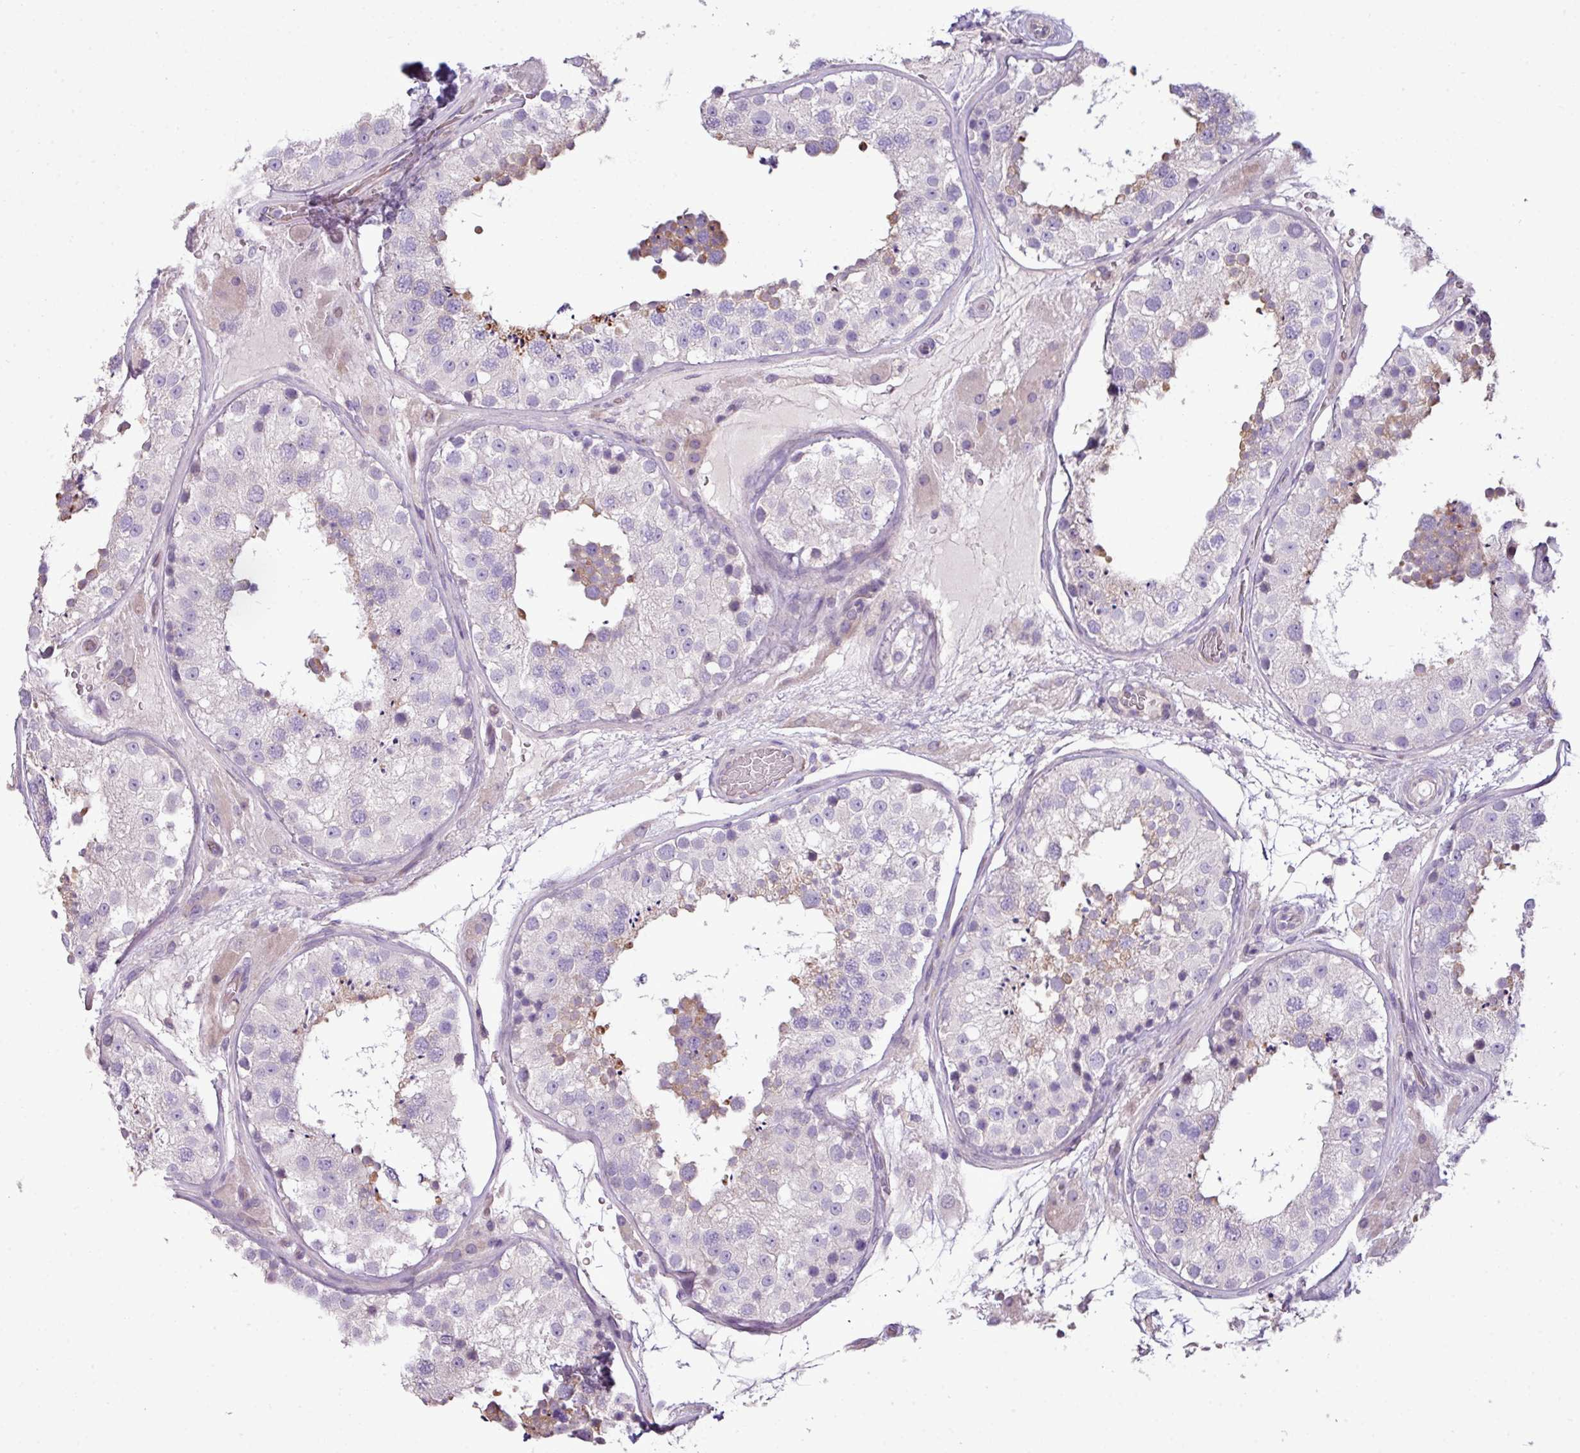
{"staining": {"intensity": "moderate", "quantity": "<25%", "location": "cytoplasmic/membranous"}, "tissue": "testis", "cell_type": "Cells in seminiferous ducts", "image_type": "normal", "snomed": [{"axis": "morphology", "description": "Normal tissue, NOS"}, {"axis": "topography", "description": "Testis"}], "caption": "High-power microscopy captured an IHC photomicrograph of unremarkable testis, revealing moderate cytoplasmic/membranous staining in about <25% of cells in seminiferous ducts.", "gene": "AGAP4", "patient": {"sex": "male", "age": 26}}